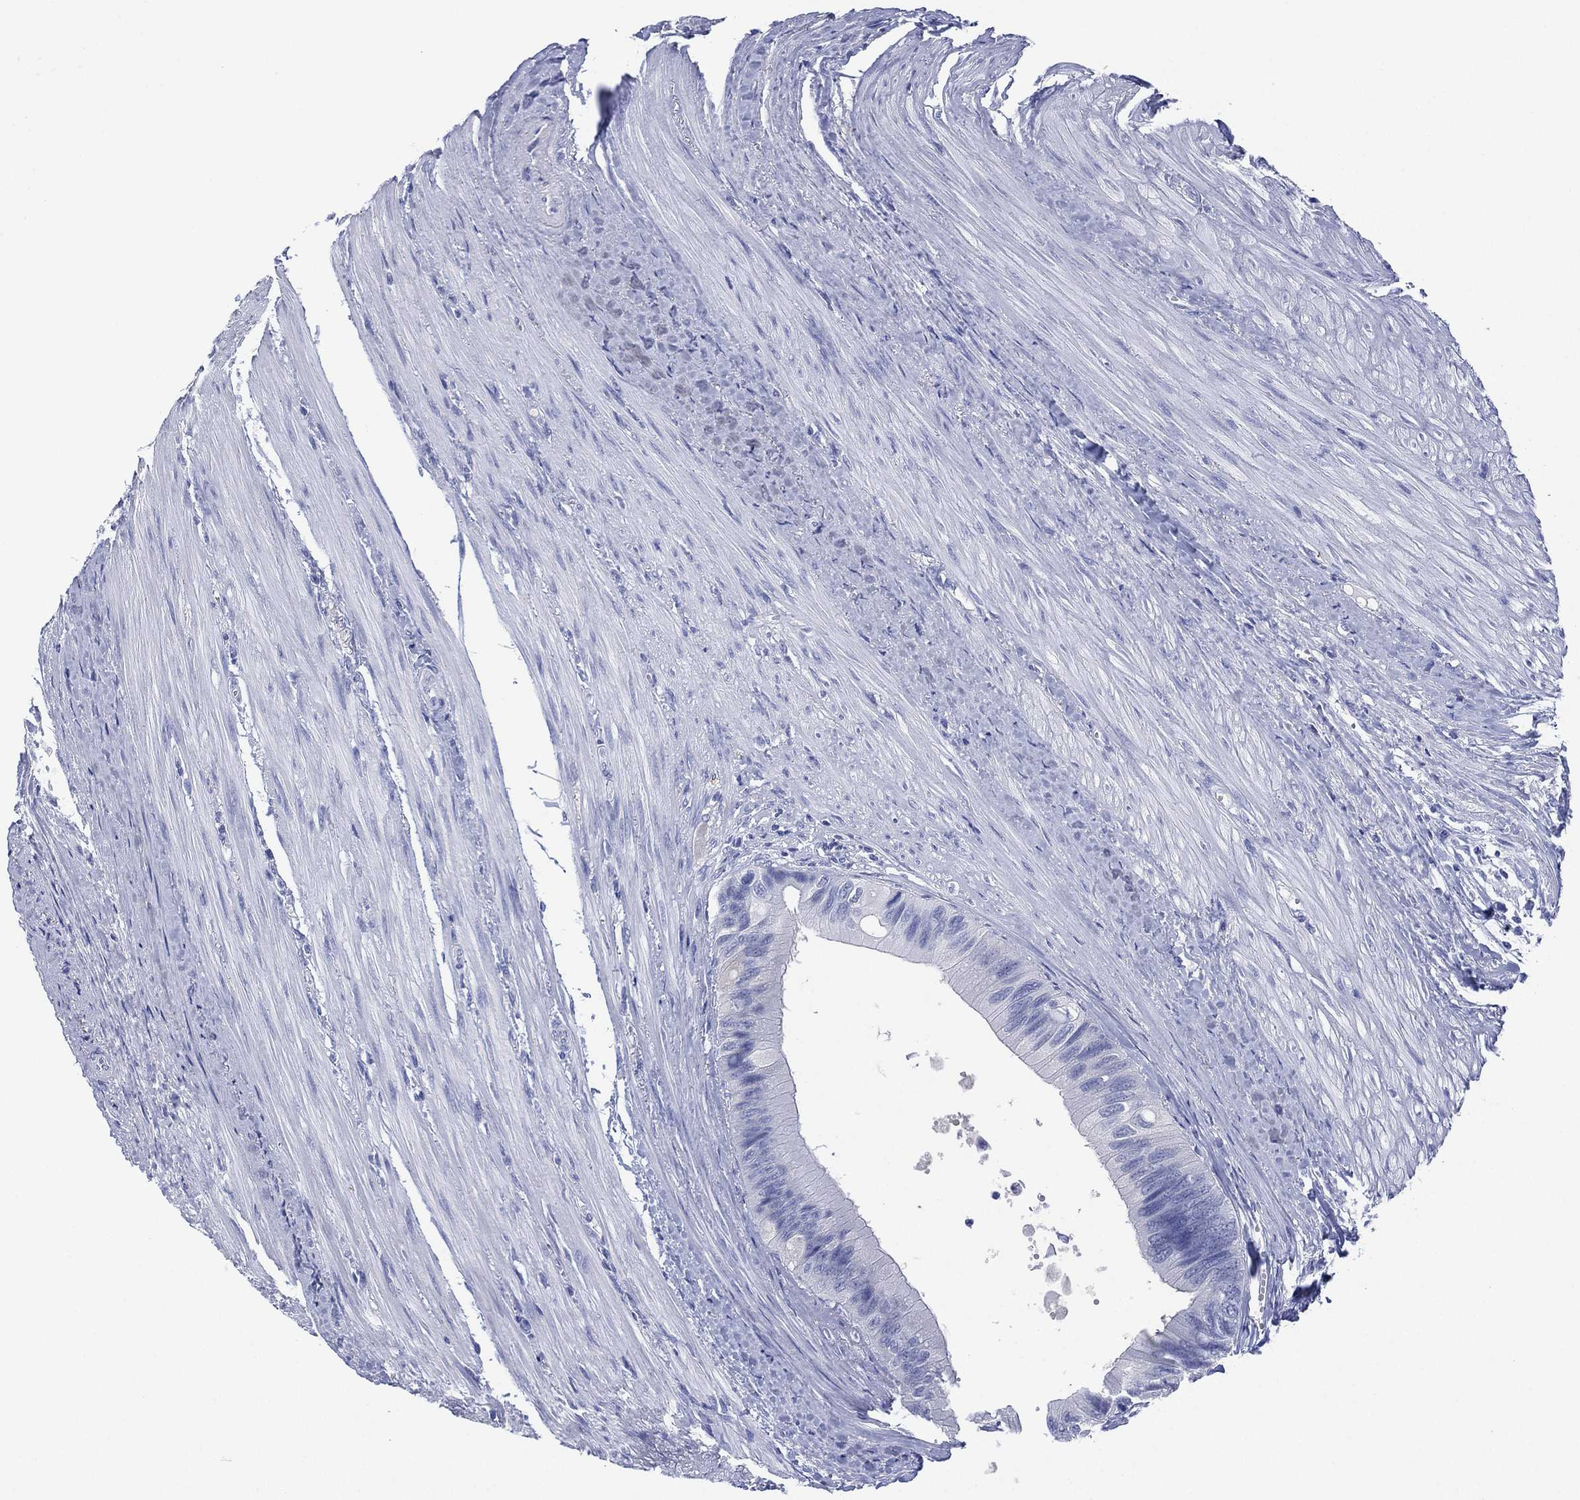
{"staining": {"intensity": "negative", "quantity": "none", "location": "none"}, "tissue": "colorectal cancer", "cell_type": "Tumor cells", "image_type": "cancer", "snomed": [{"axis": "morphology", "description": "Normal tissue, NOS"}, {"axis": "morphology", "description": "Adenocarcinoma, NOS"}, {"axis": "topography", "description": "Colon"}], "caption": "Adenocarcinoma (colorectal) stained for a protein using IHC exhibits no positivity tumor cells.", "gene": "DSG1", "patient": {"sex": "male", "age": 65}}